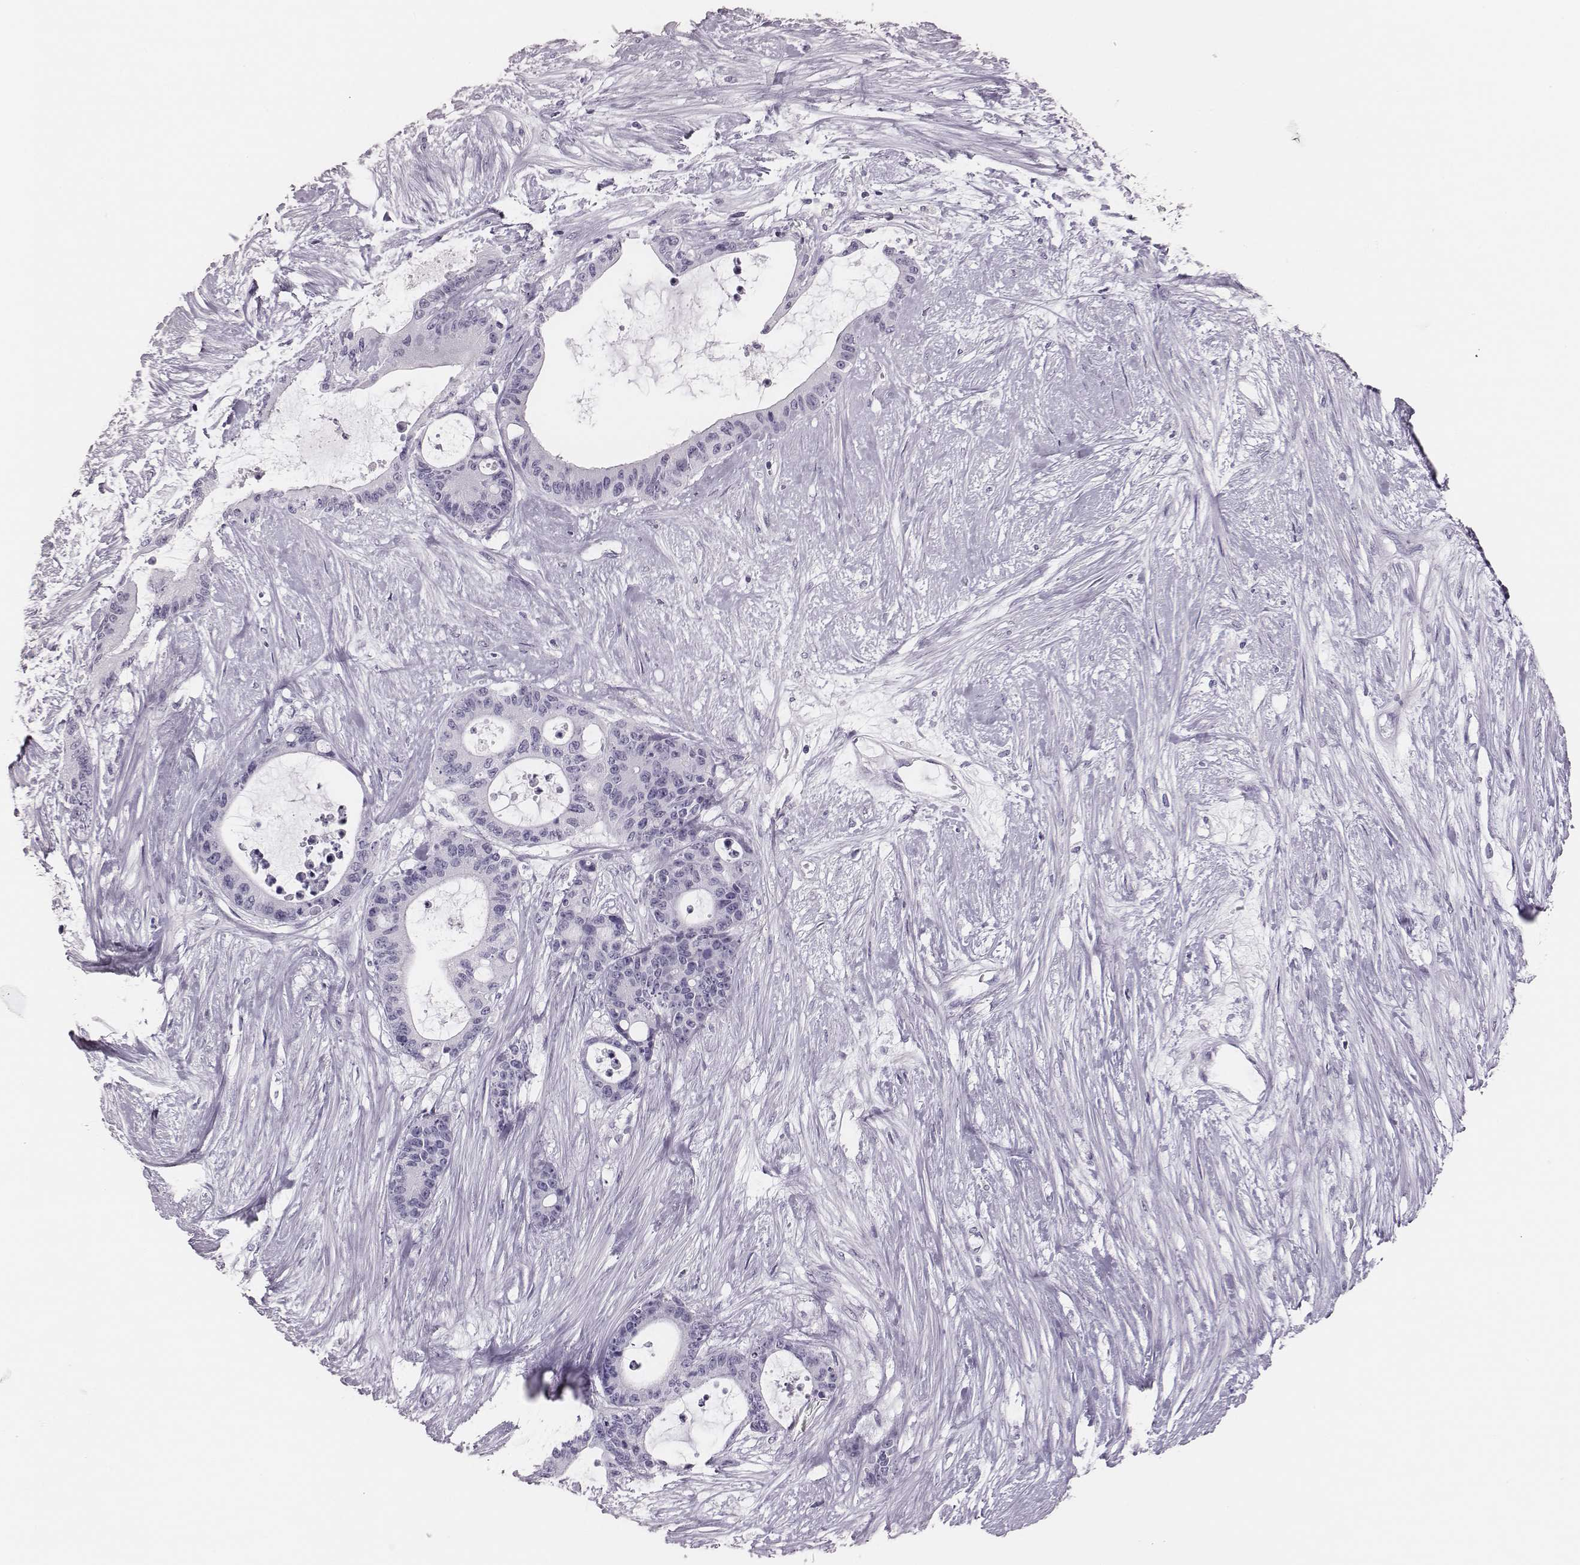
{"staining": {"intensity": "negative", "quantity": "none", "location": "none"}, "tissue": "liver cancer", "cell_type": "Tumor cells", "image_type": "cancer", "snomed": [{"axis": "morphology", "description": "Normal tissue, NOS"}, {"axis": "morphology", "description": "Cholangiocarcinoma"}, {"axis": "topography", "description": "Liver"}, {"axis": "topography", "description": "Peripheral nerve tissue"}], "caption": "Tumor cells show no significant positivity in liver cancer (cholangiocarcinoma). Nuclei are stained in blue.", "gene": "H1-6", "patient": {"sex": "female", "age": 73}}